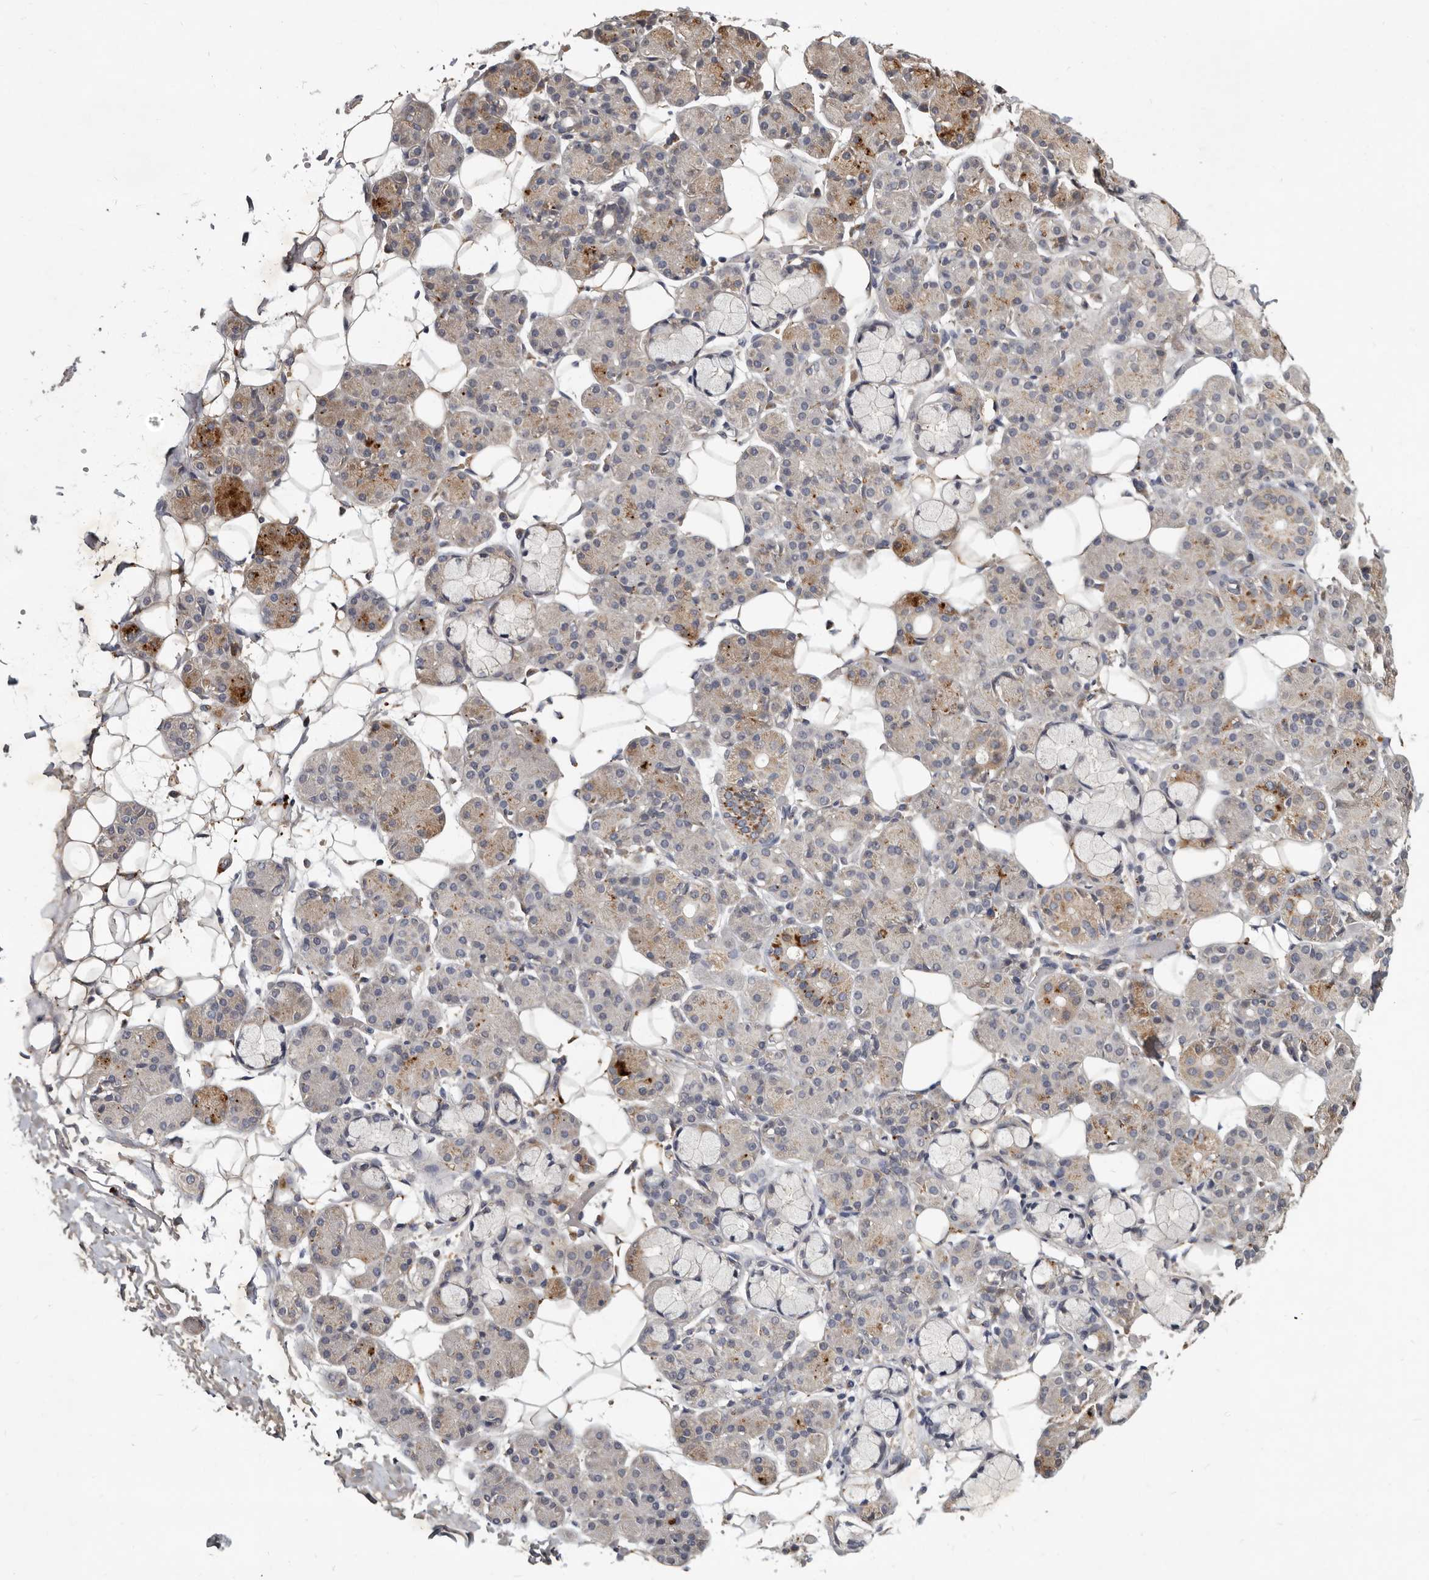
{"staining": {"intensity": "moderate", "quantity": "<25%", "location": "cytoplasmic/membranous"}, "tissue": "salivary gland", "cell_type": "Glandular cells", "image_type": "normal", "snomed": [{"axis": "morphology", "description": "Normal tissue, NOS"}, {"axis": "topography", "description": "Salivary gland"}], "caption": "Immunohistochemistry (IHC) of benign human salivary gland shows low levels of moderate cytoplasmic/membranous positivity in approximately <25% of glandular cells. (IHC, brightfield microscopy, high magnification).", "gene": "DNAJC28", "patient": {"sex": "male", "age": 63}}